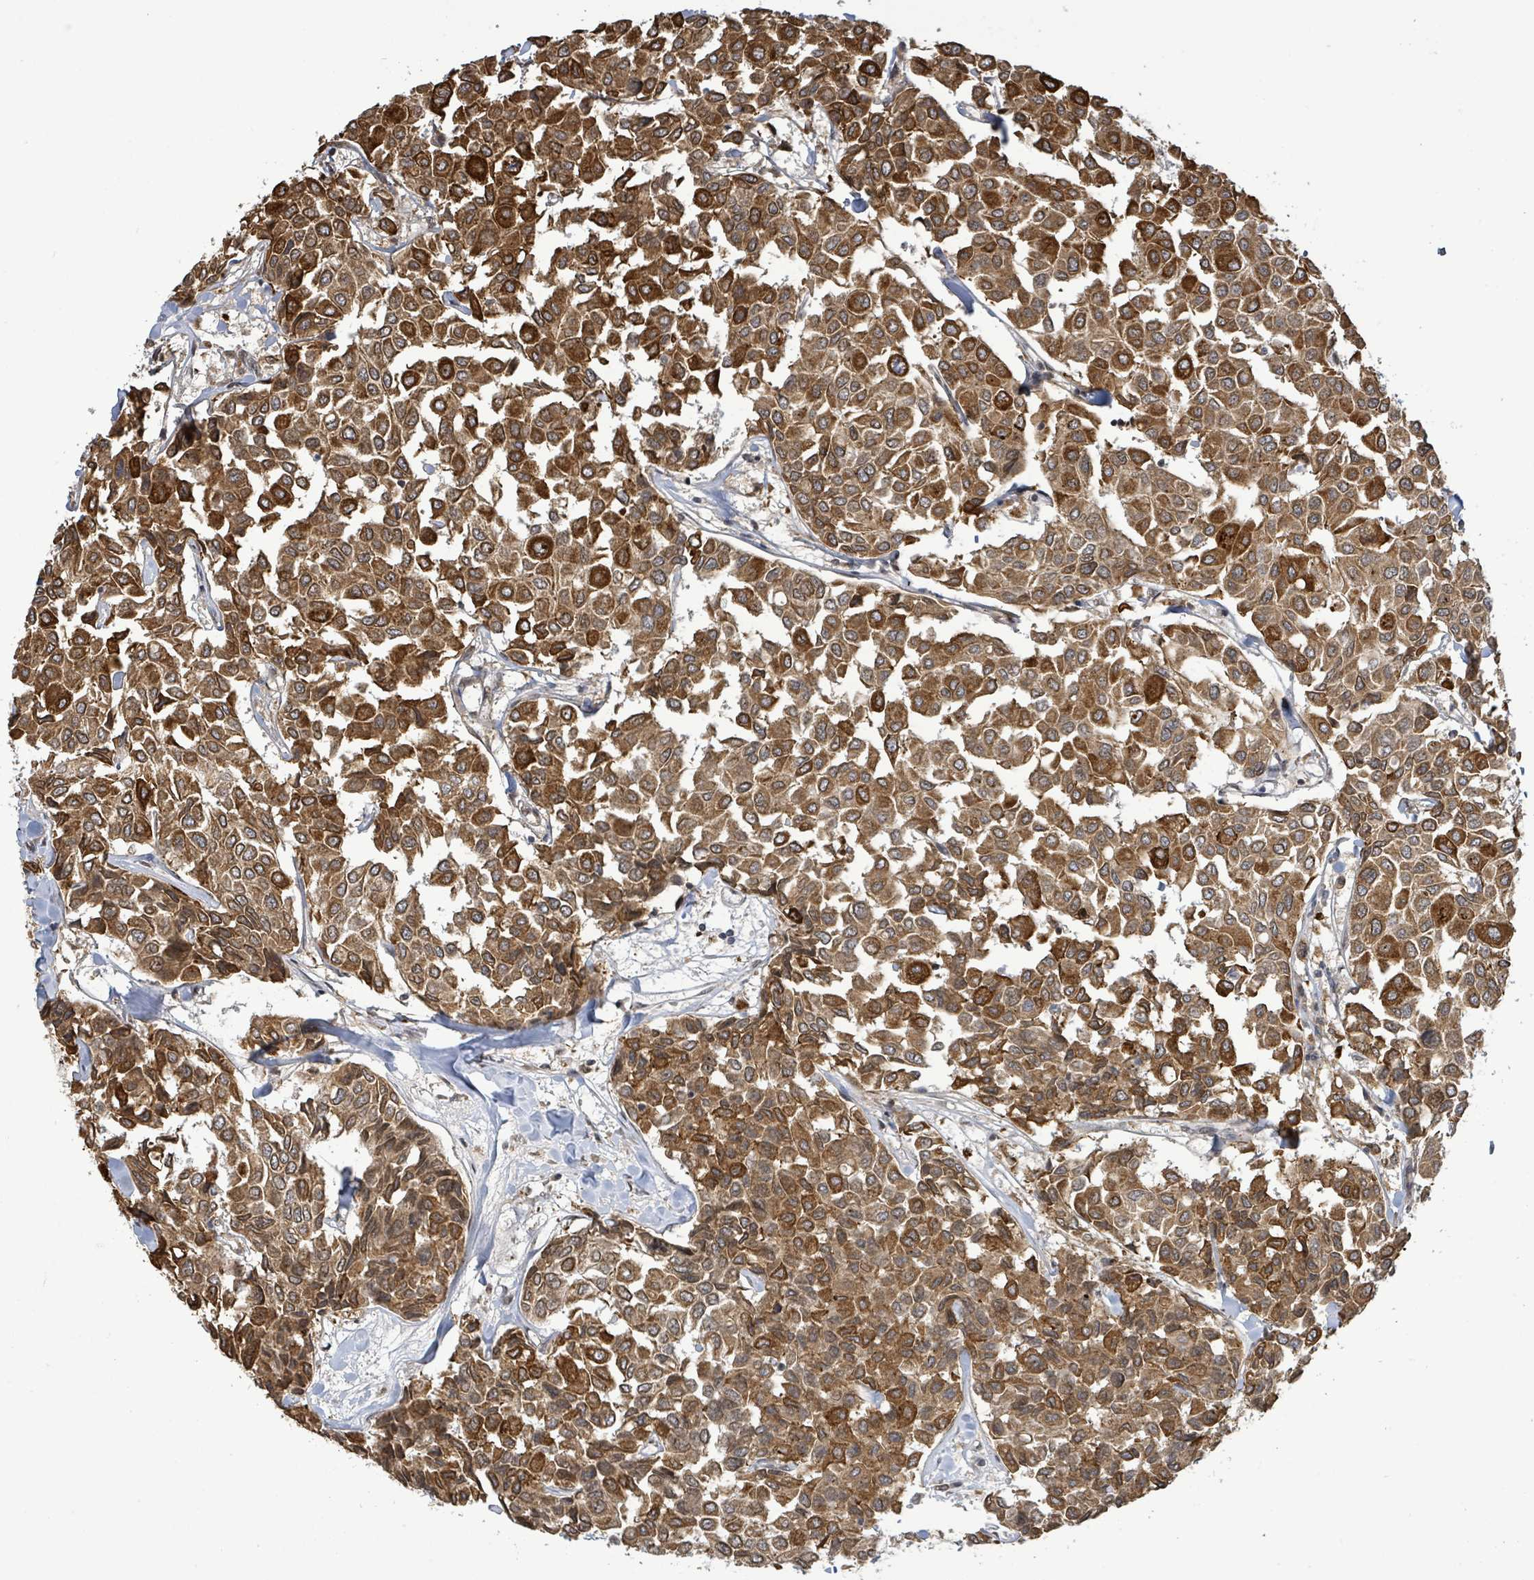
{"staining": {"intensity": "strong", "quantity": ">75%", "location": "cytoplasmic/membranous"}, "tissue": "breast cancer", "cell_type": "Tumor cells", "image_type": "cancer", "snomed": [{"axis": "morphology", "description": "Duct carcinoma"}, {"axis": "topography", "description": "Breast"}], "caption": "High-power microscopy captured an immunohistochemistry image of breast cancer, revealing strong cytoplasmic/membranous staining in about >75% of tumor cells.", "gene": "SBF2", "patient": {"sex": "female", "age": 55}}